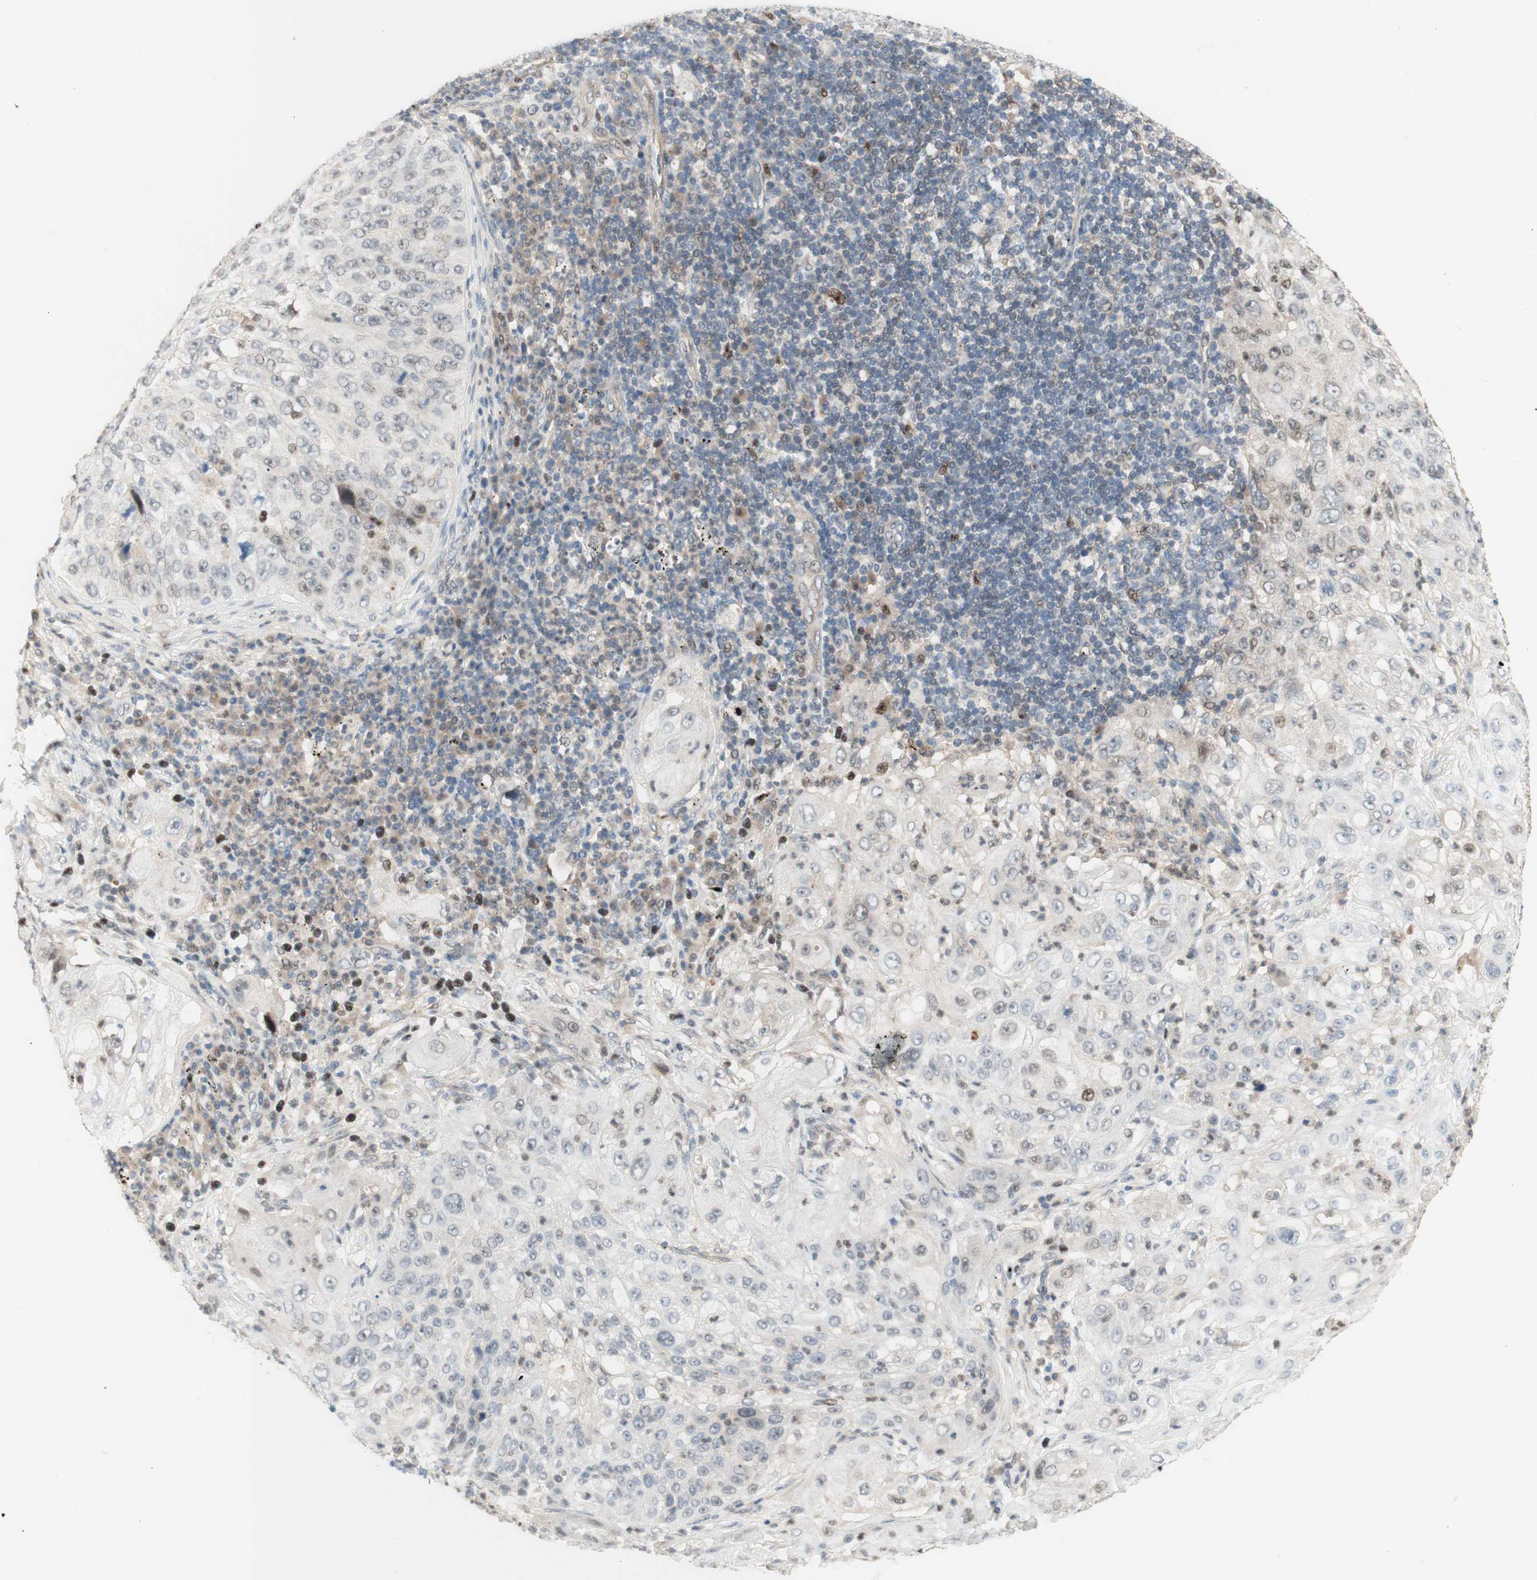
{"staining": {"intensity": "weak", "quantity": "<25%", "location": "nuclear"}, "tissue": "lung cancer", "cell_type": "Tumor cells", "image_type": "cancer", "snomed": [{"axis": "morphology", "description": "Inflammation, NOS"}, {"axis": "morphology", "description": "Squamous cell carcinoma, NOS"}, {"axis": "topography", "description": "Lymph node"}, {"axis": "topography", "description": "Soft tissue"}, {"axis": "topography", "description": "Lung"}], "caption": "Human lung cancer stained for a protein using IHC exhibits no positivity in tumor cells.", "gene": "RFNG", "patient": {"sex": "male", "age": 66}}